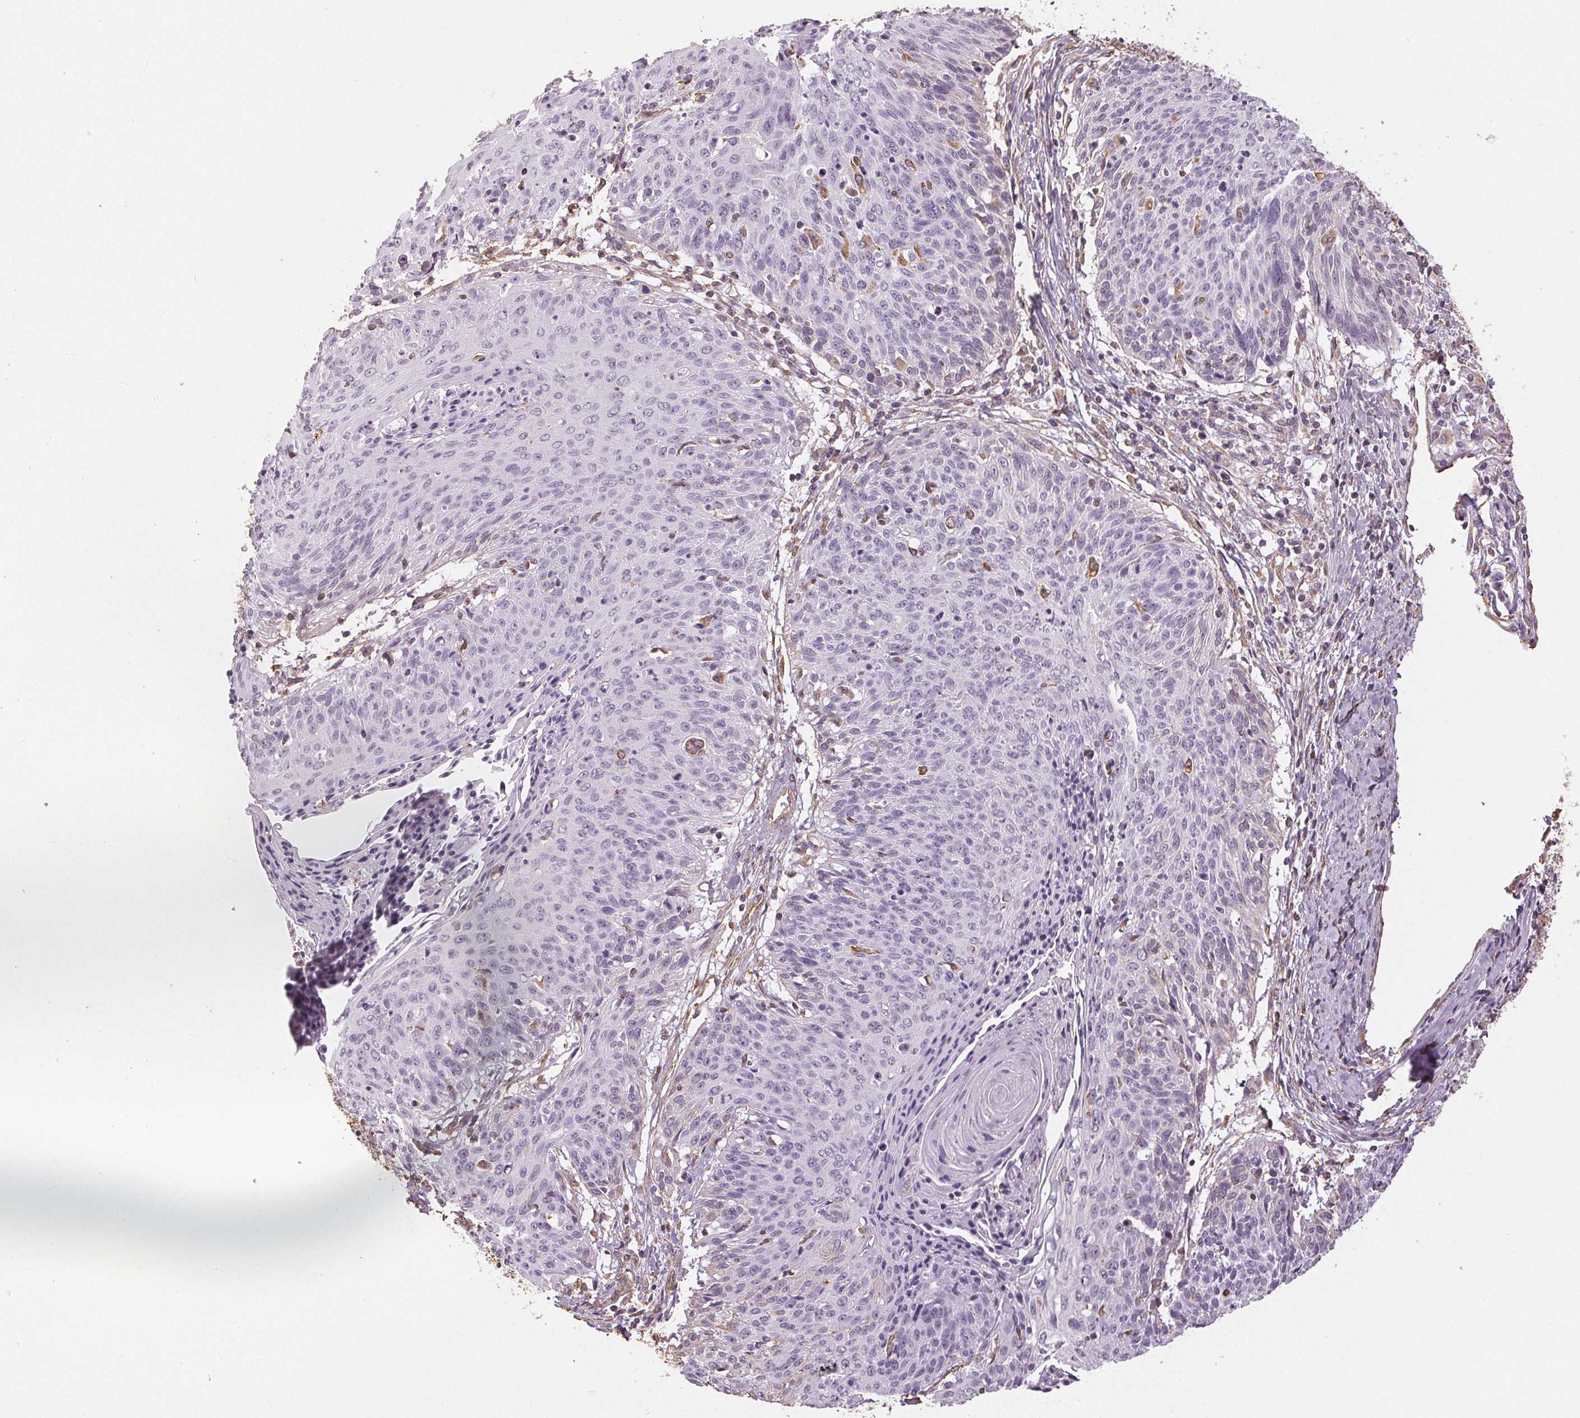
{"staining": {"intensity": "negative", "quantity": "none", "location": "none"}, "tissue": "cervical cancer", "cell_type": "Tumor cells", "image_type": "cancer", "snomed": [{"axis": "morphology", "description": "Squamous cell carcinoma, NOS"}, {"axis": "topography", "description": "Cervix"}], "caption": "A high-resolution image shows immunohistochemistry staining of cervical squamous cell carcinoma, which displays no significant expression in tumor cells. Nuclei are stained in blue.", "gene": "COL7A1", "patient": {"sex": "female", "age": 45}}